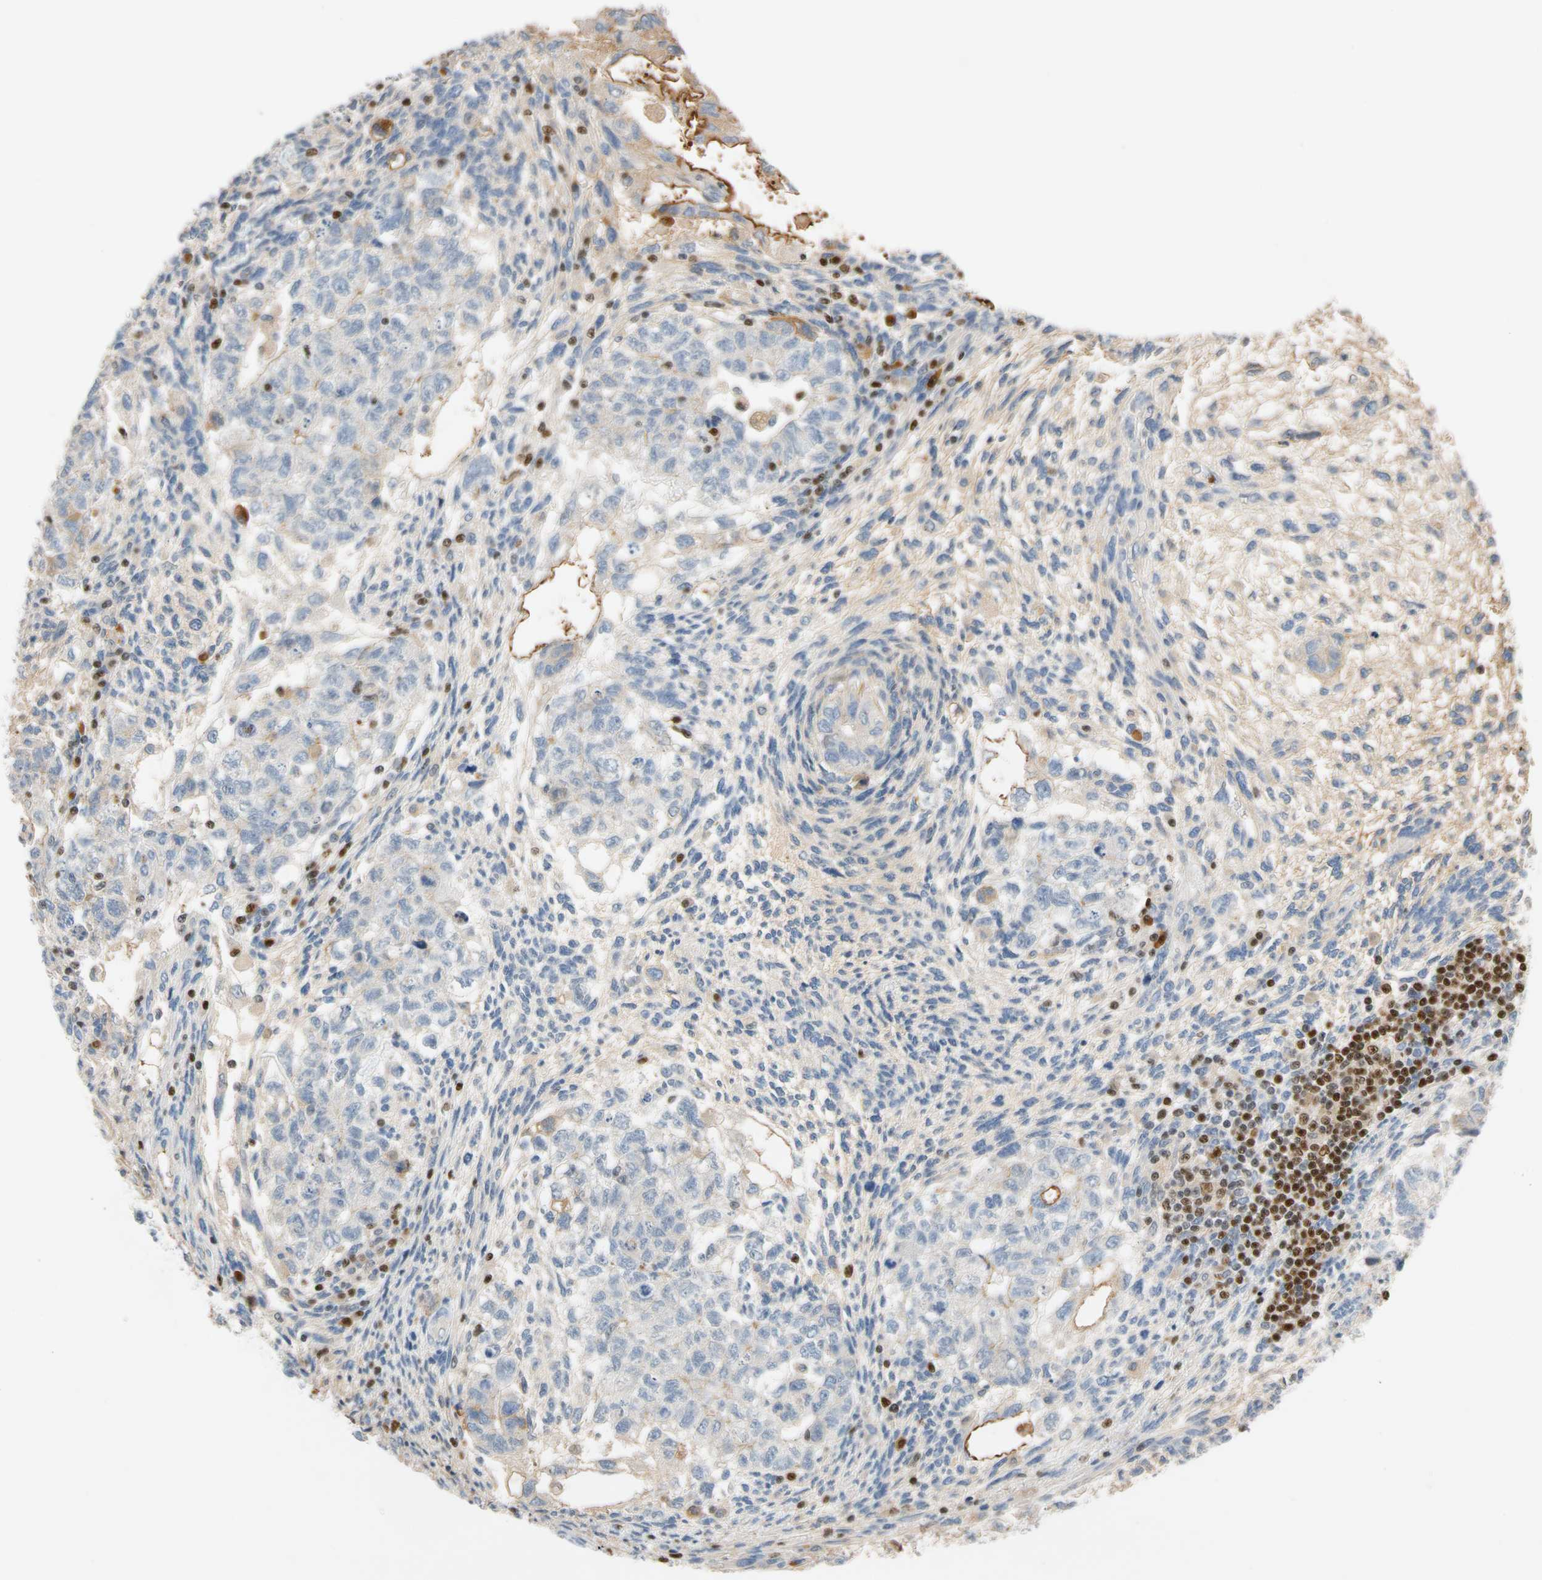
{"staining": {"intensity": "moderate", "quantity": "<25%", "location": "cytoplasmic/membranous"}, "tissue": "testis cancer", "cell_type": "Tumor cells", "image_type": "cancer", "snomed": [{"axis": "morphology", "description": "Normal tissue, NOS"}, {"axis": "morphology", "description": "Carcinoma, Embryonal, NOS"}, {"axis": "topography", "description": "Testis"}], "caption": "About <25% of tumor cells in testis cancer (embryonal carcinoma) display moderate cytoplasmic/membranous protein expression as visualized by brown immunohistochemical staining.", "gene": "SP140", "patient": {"sex": "male", "age": 36}}